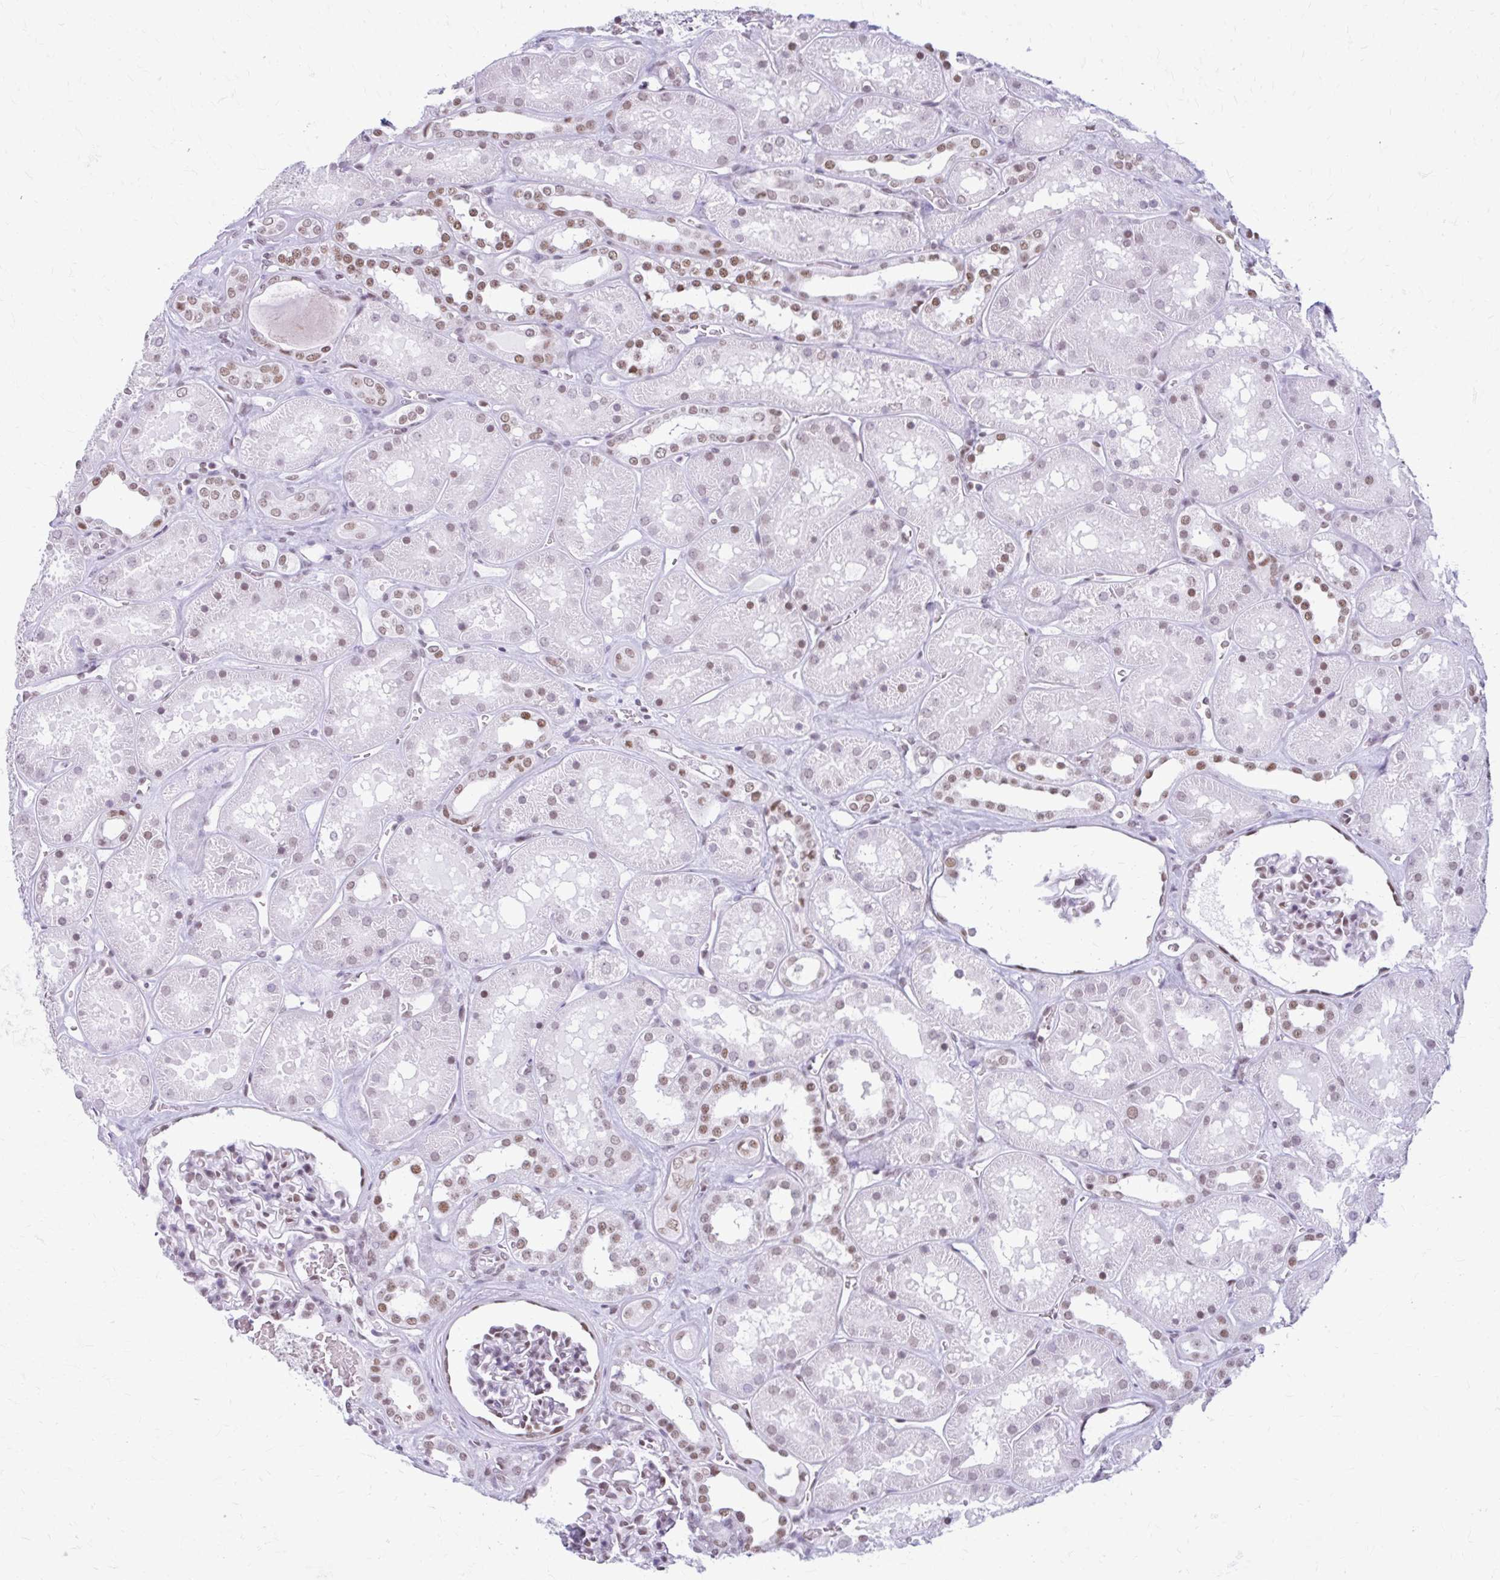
{"staining": {"intensity": "moderate", "quantity": "25%-75%", "location": "nuclear"}, "tissue": "kidney", "cell_type": "Cells in glomeruli", "image_type": "normal", "snomed": [{"axis": "morphology", "description": "Normal tissue, NOS"}, {"axis": "topography", "description": "Kidney"}], "caption": "High-power microscopy captured an IHC histopathology image of normal kidney, revealing moderate nuclear expression in approximately 25%-75% of cells in glomeruli.", "gene": "PABIR1", "patient": {"sex": "female", "age": 41}}